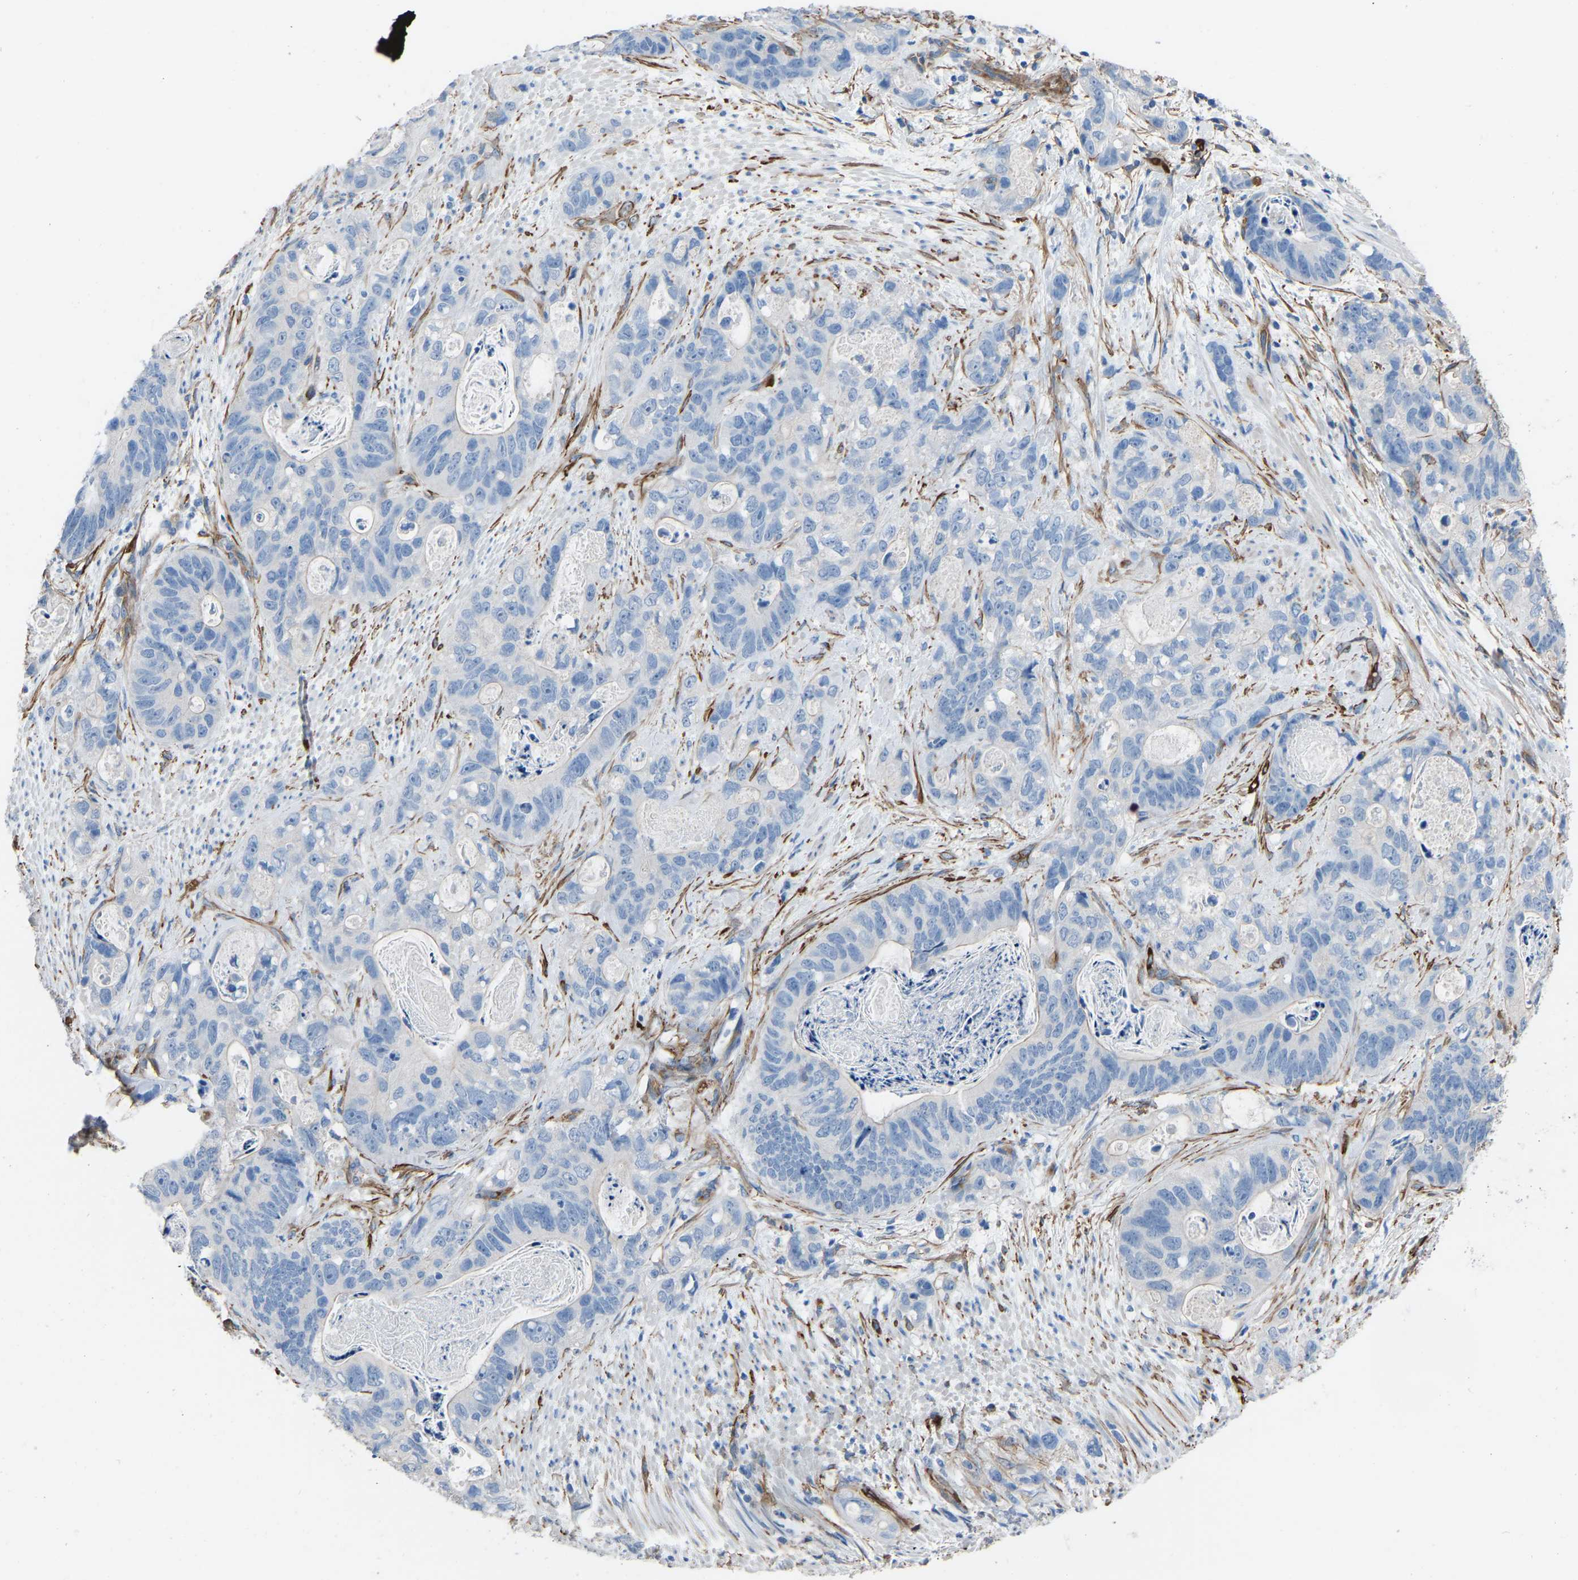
{"staining": {"intensity": "negative", "quantity": "none", "location": "none"}, "tissue": "stomach cancer", "cell_type": "Tumor cells", "image_type": "cancer", "snomed": [{"axis": "morphology", "description": "Normal tissue, NOS"}, {"axis": "morphology", "description": "Adenocarcinoma, NOS"}, {"axis": "topography", "description": "Stomach"}], "caption": "The histopathology image demonstrates no significant staining in tumor cells of stomach cancer (adenocarcinoma).", "gene": "MYH10", "patient": {"sex": "female", "age": 89}}